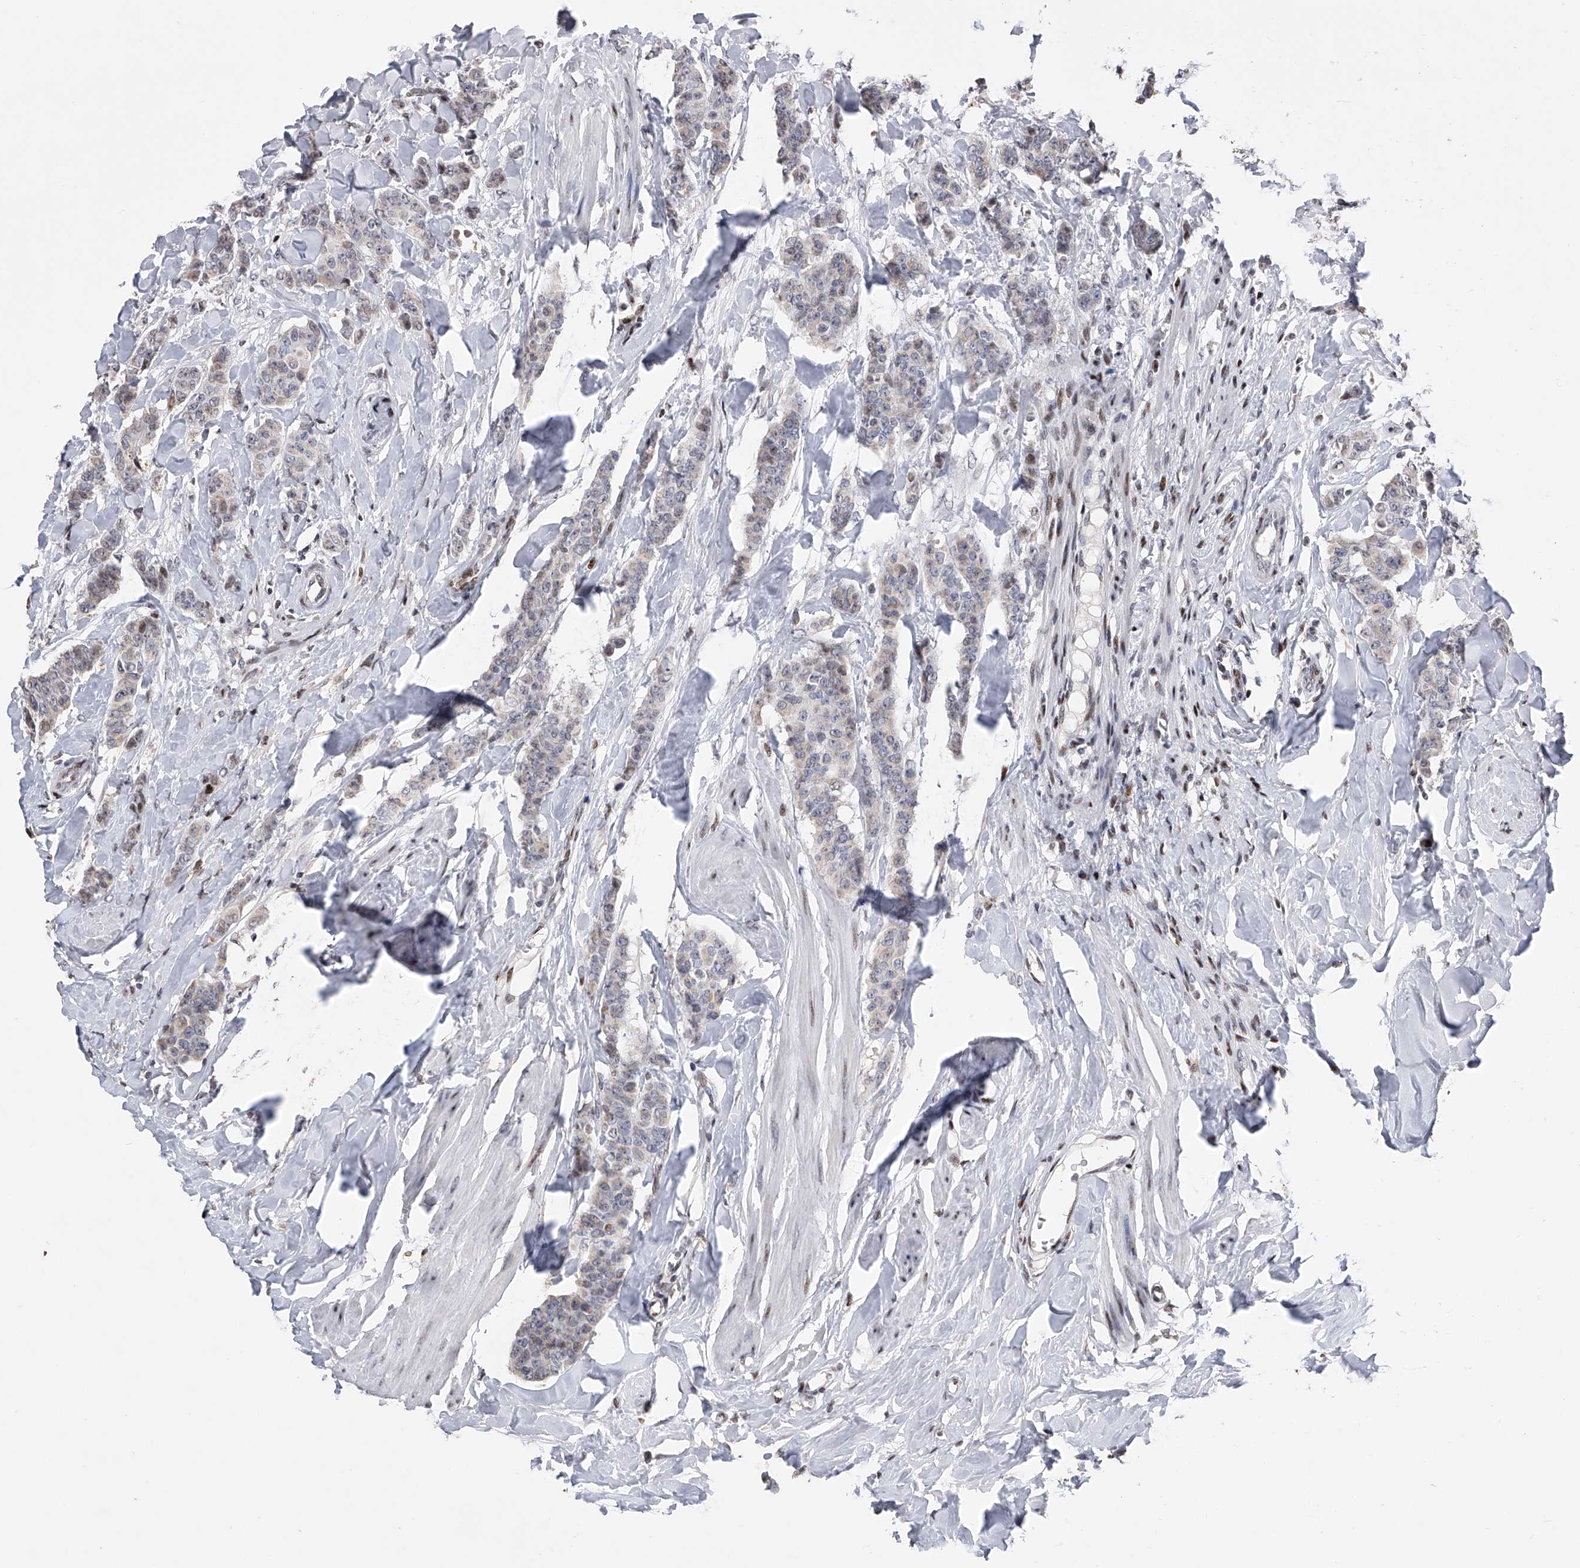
{"staining": {"intensity": "negative", "quantity": "none", "location": "none"}, "tissue": "breast cancer", "cell_type": "Tumor cells", "image_type": "cancer", "snomed": [{"axis": "morphology", "description": "Duct carcinoma"}, {"axis": "topography", "description": "Breast"}], "caption": "Image shows no protein positivity in tumor cells of breast intraductal carcinoma tissue.", "gene": "RWDD2A", "patient": {"sex": "female", "age": 40}}